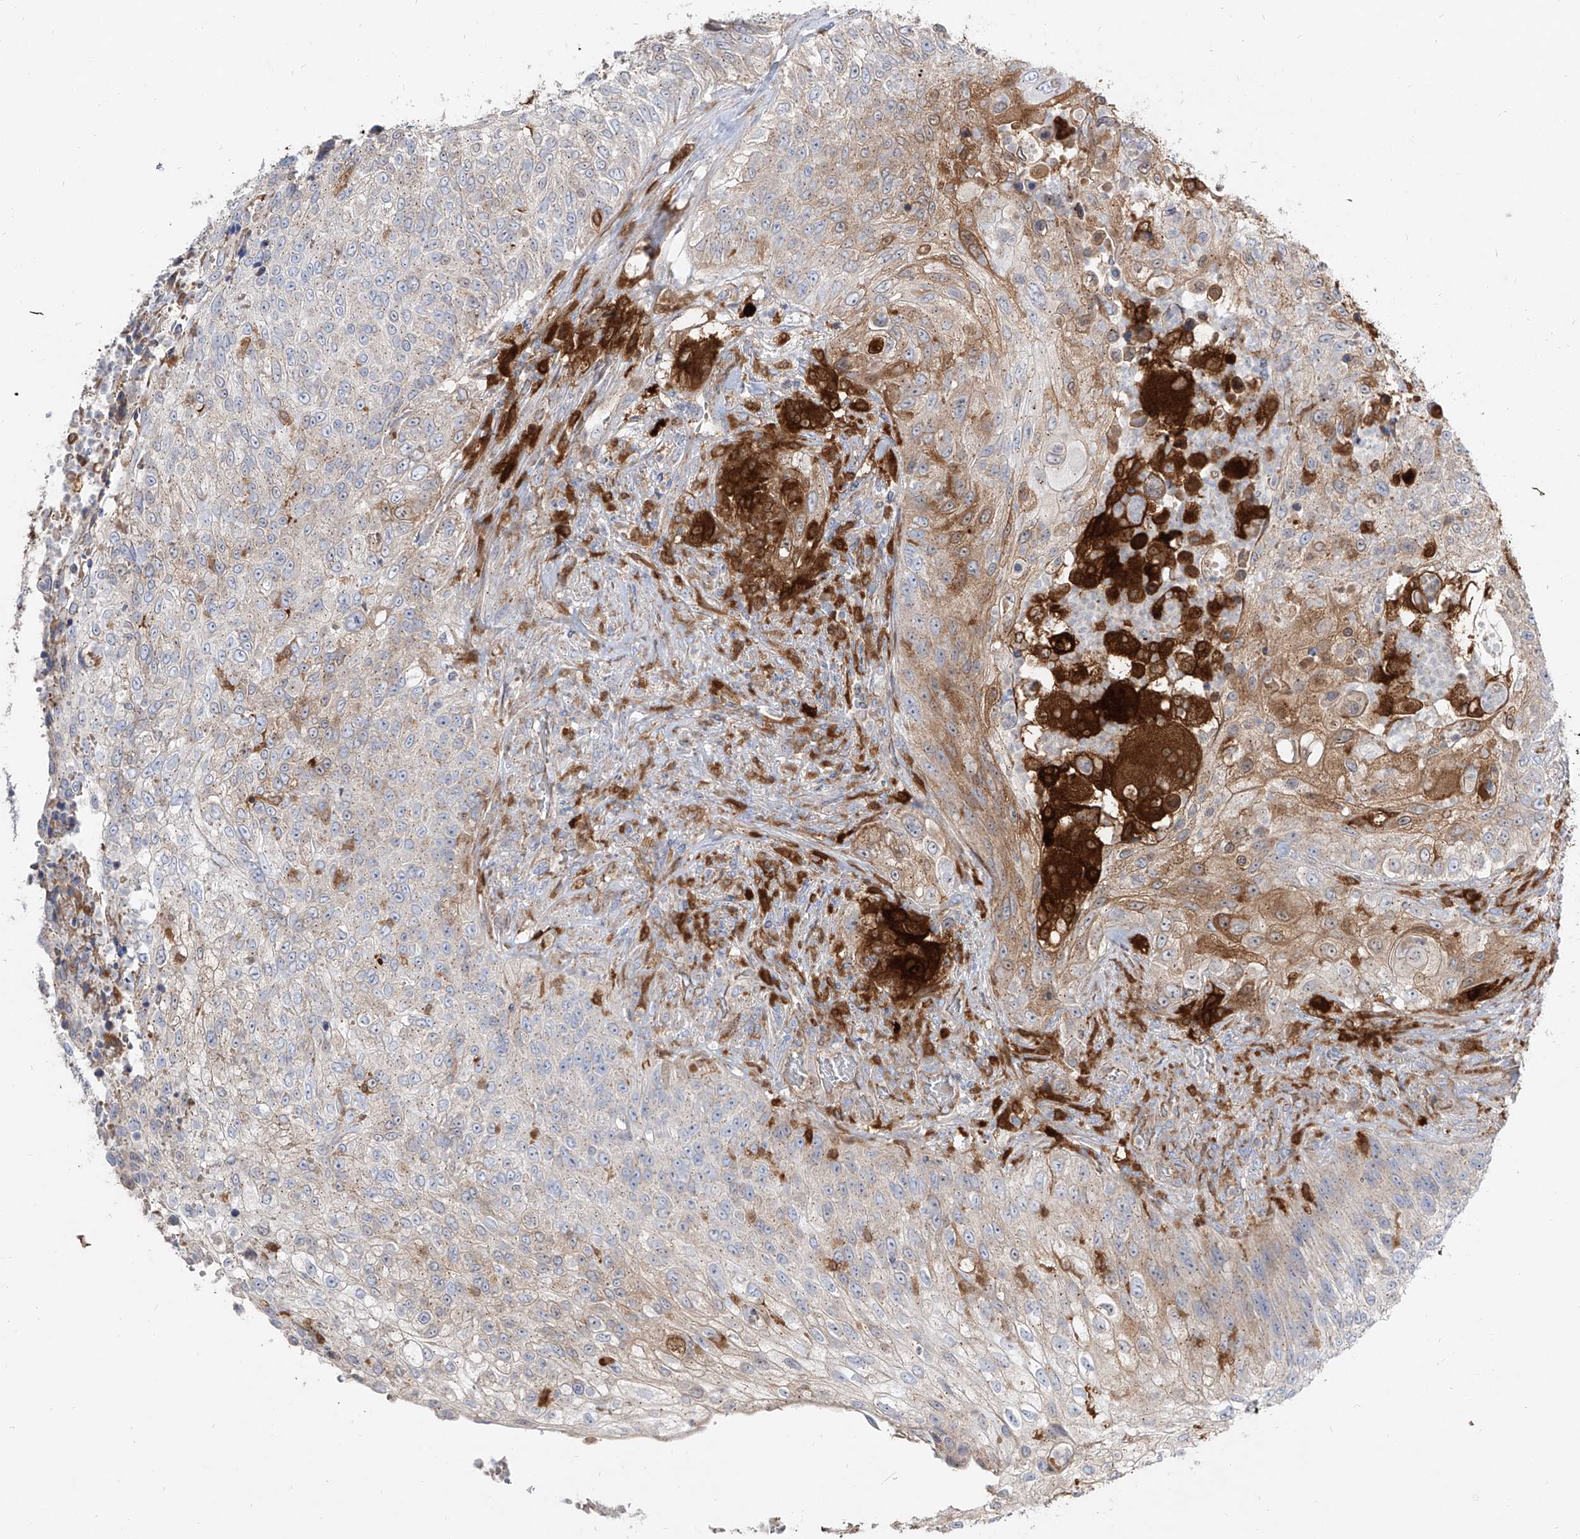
{"staining": {"intensity": "moderate", "quantity": "<25%", "location": "cytoplasmic/membranous"}, "tissue": "urothelial cancer", "cell_type": "Tumor cells", "image_type": "cancer", "snomed": [{"axis": "morphology", "description": "Urothelial carcinoma, High grade"}, {"axis": "topography", "description": "Urinary bladder"}], "caption": "High-power microscopy captured an immunohistochemistry (IHC) histopathology image of high-grade urothelial carcinoma, revealing moderate cytoplasmic/membranous expression in about <25% of tumor cells.", "gene": "KYNU", "patient": {"sex": "female", "age": 60}}